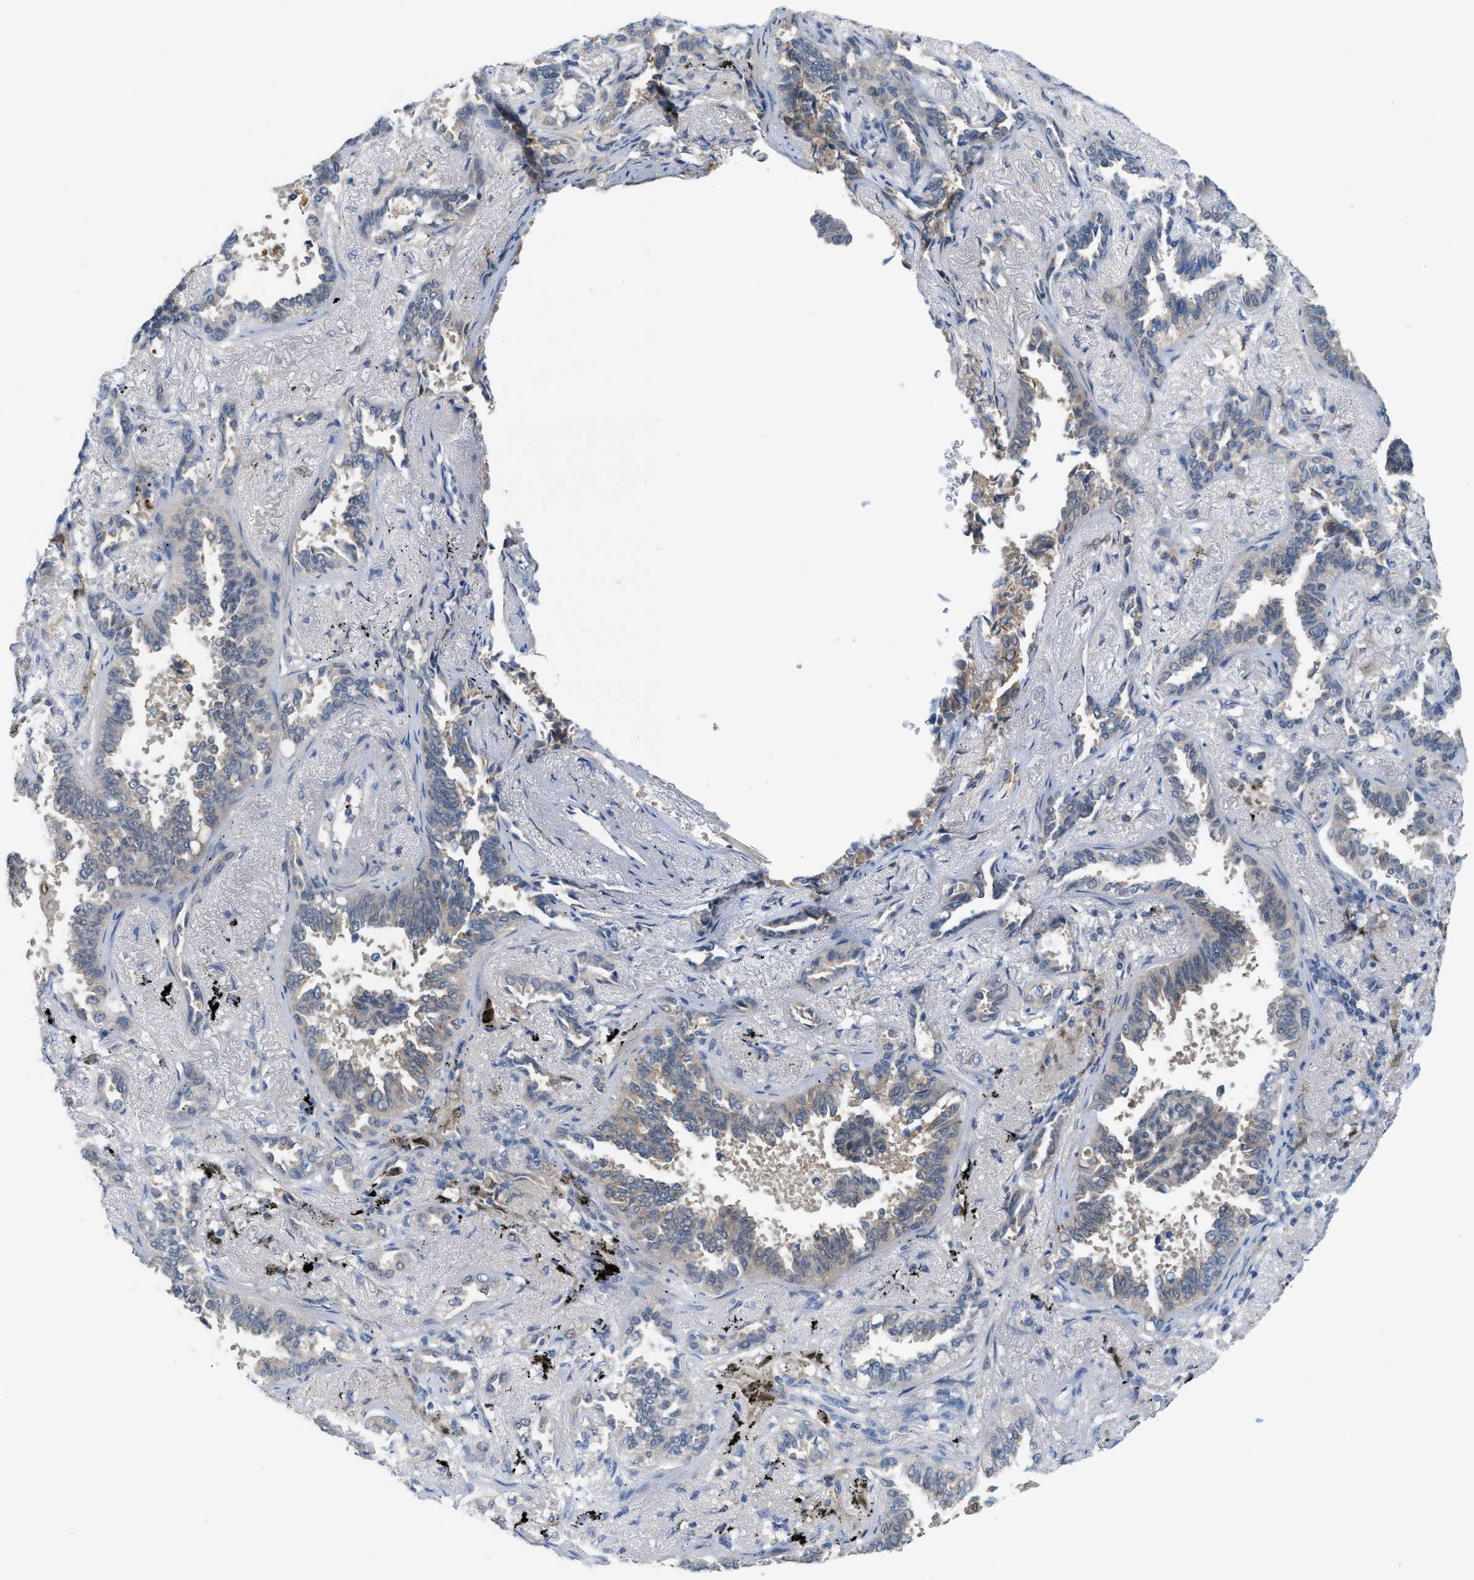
{"staining": {"intensity": "weak", "quantity": "<25%", "location": "cytoplasmic/membranous"}, "tissue": "lung cancer", "cell_type": "Tumor cells", "image_type": "cancer", "snomed": [{"axis": "morphology", "description": "Adenocarcinoma, NOS"}, {"axis": "topography", "description": "Lung"}], "caption": "There is no significant staining in tumor cells of lung adenocarcinoma.", "gene": "PPM1D", "patient": {"sex": "male", "age": 59}}